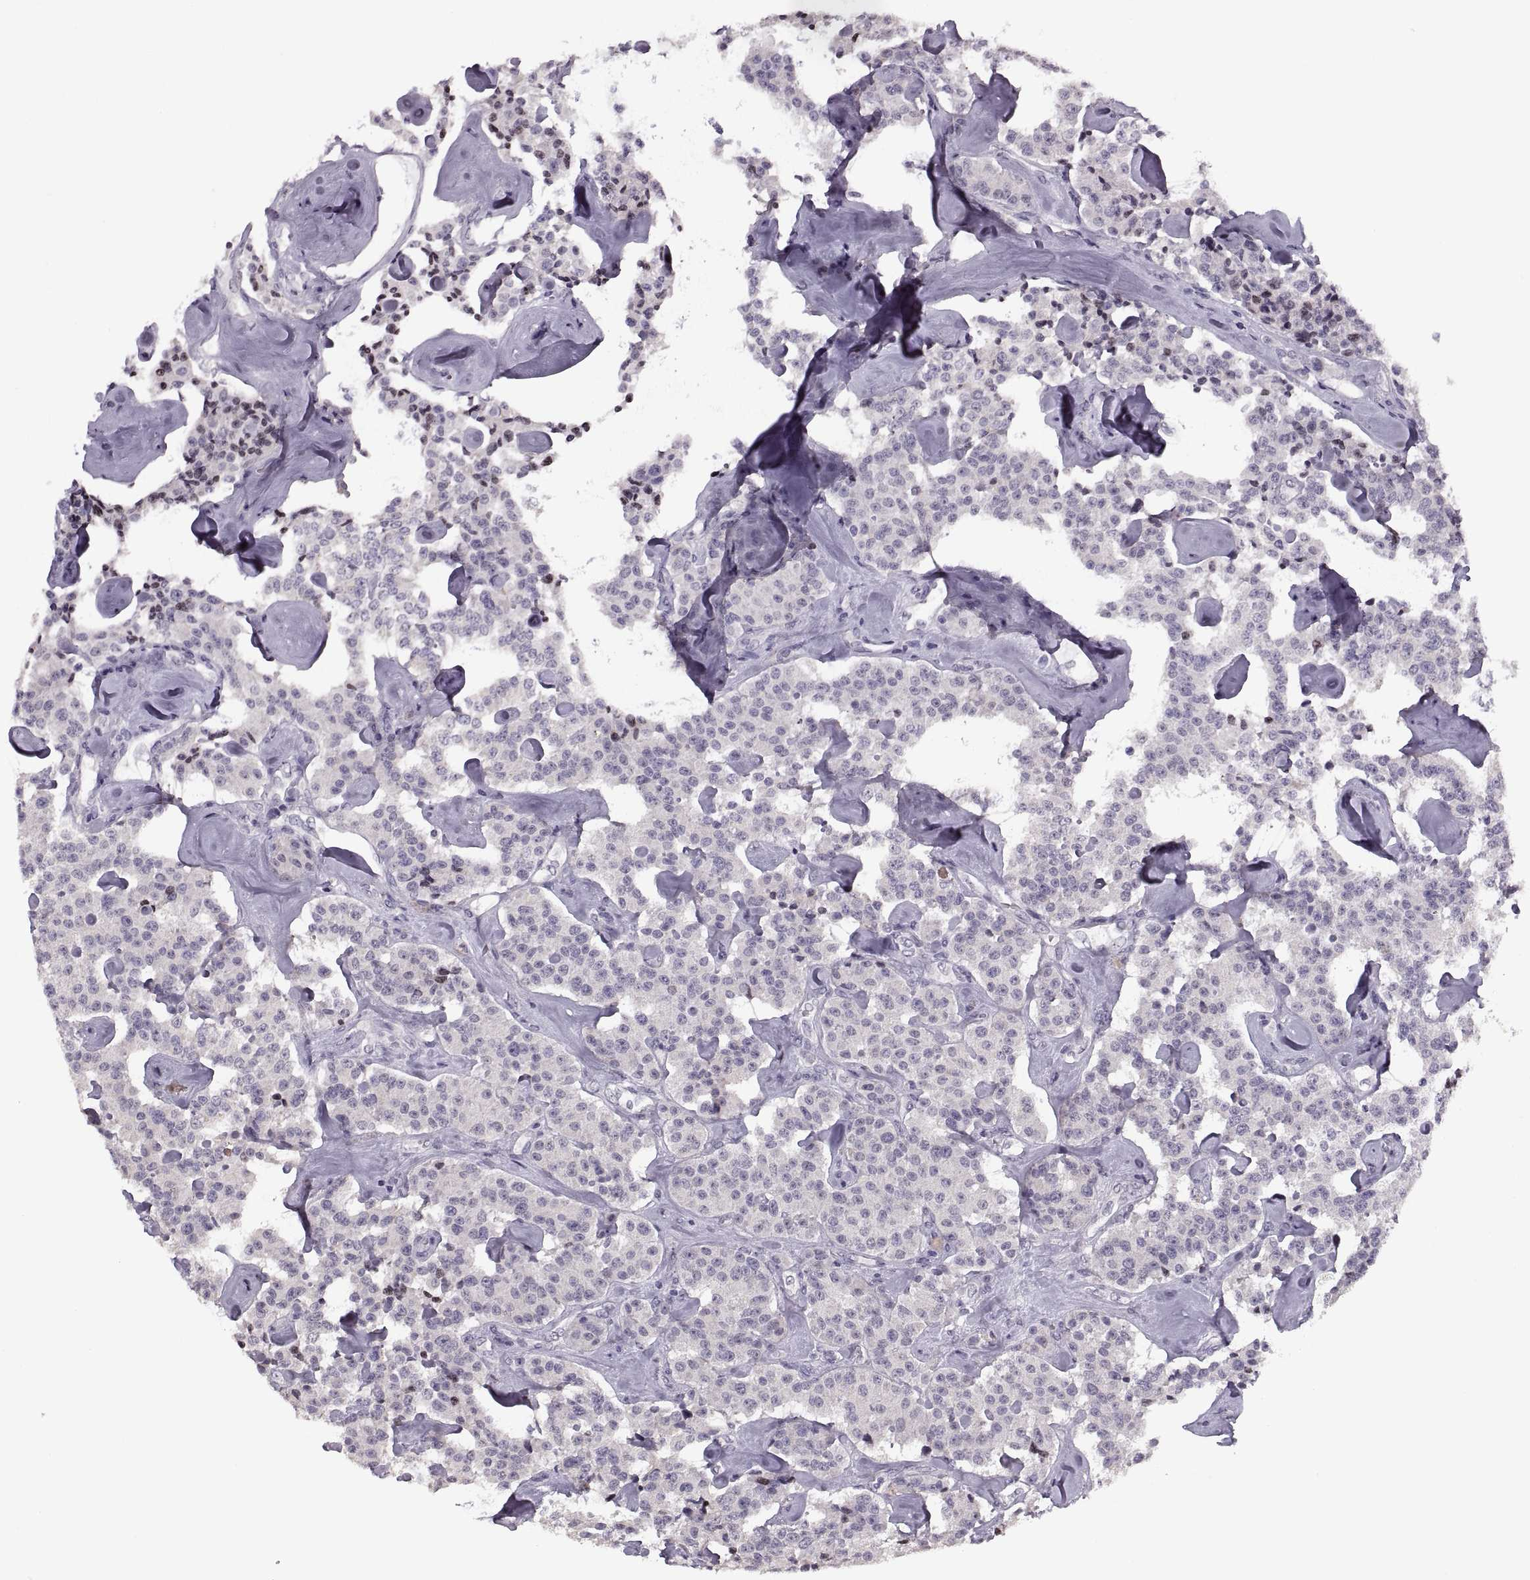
{"staining": {"intensity": "negative", "quantity": "none", "location": "none"}, "tissue": "carcinoid", "cell_type": "Tumor cells", "image_type": "cancer", "snomed": [{"axis": "morphology", "description": "Carcinoid, malignant, NOS"}, {"axis": "topography", "description": "Pancreas"}], "caption": "Immunohistochemical staining of malignant carcinoid reveals no significant expression in tumor cells.", "gene": "PAGE5", "patient": {"sex": "male", "age": 41}}